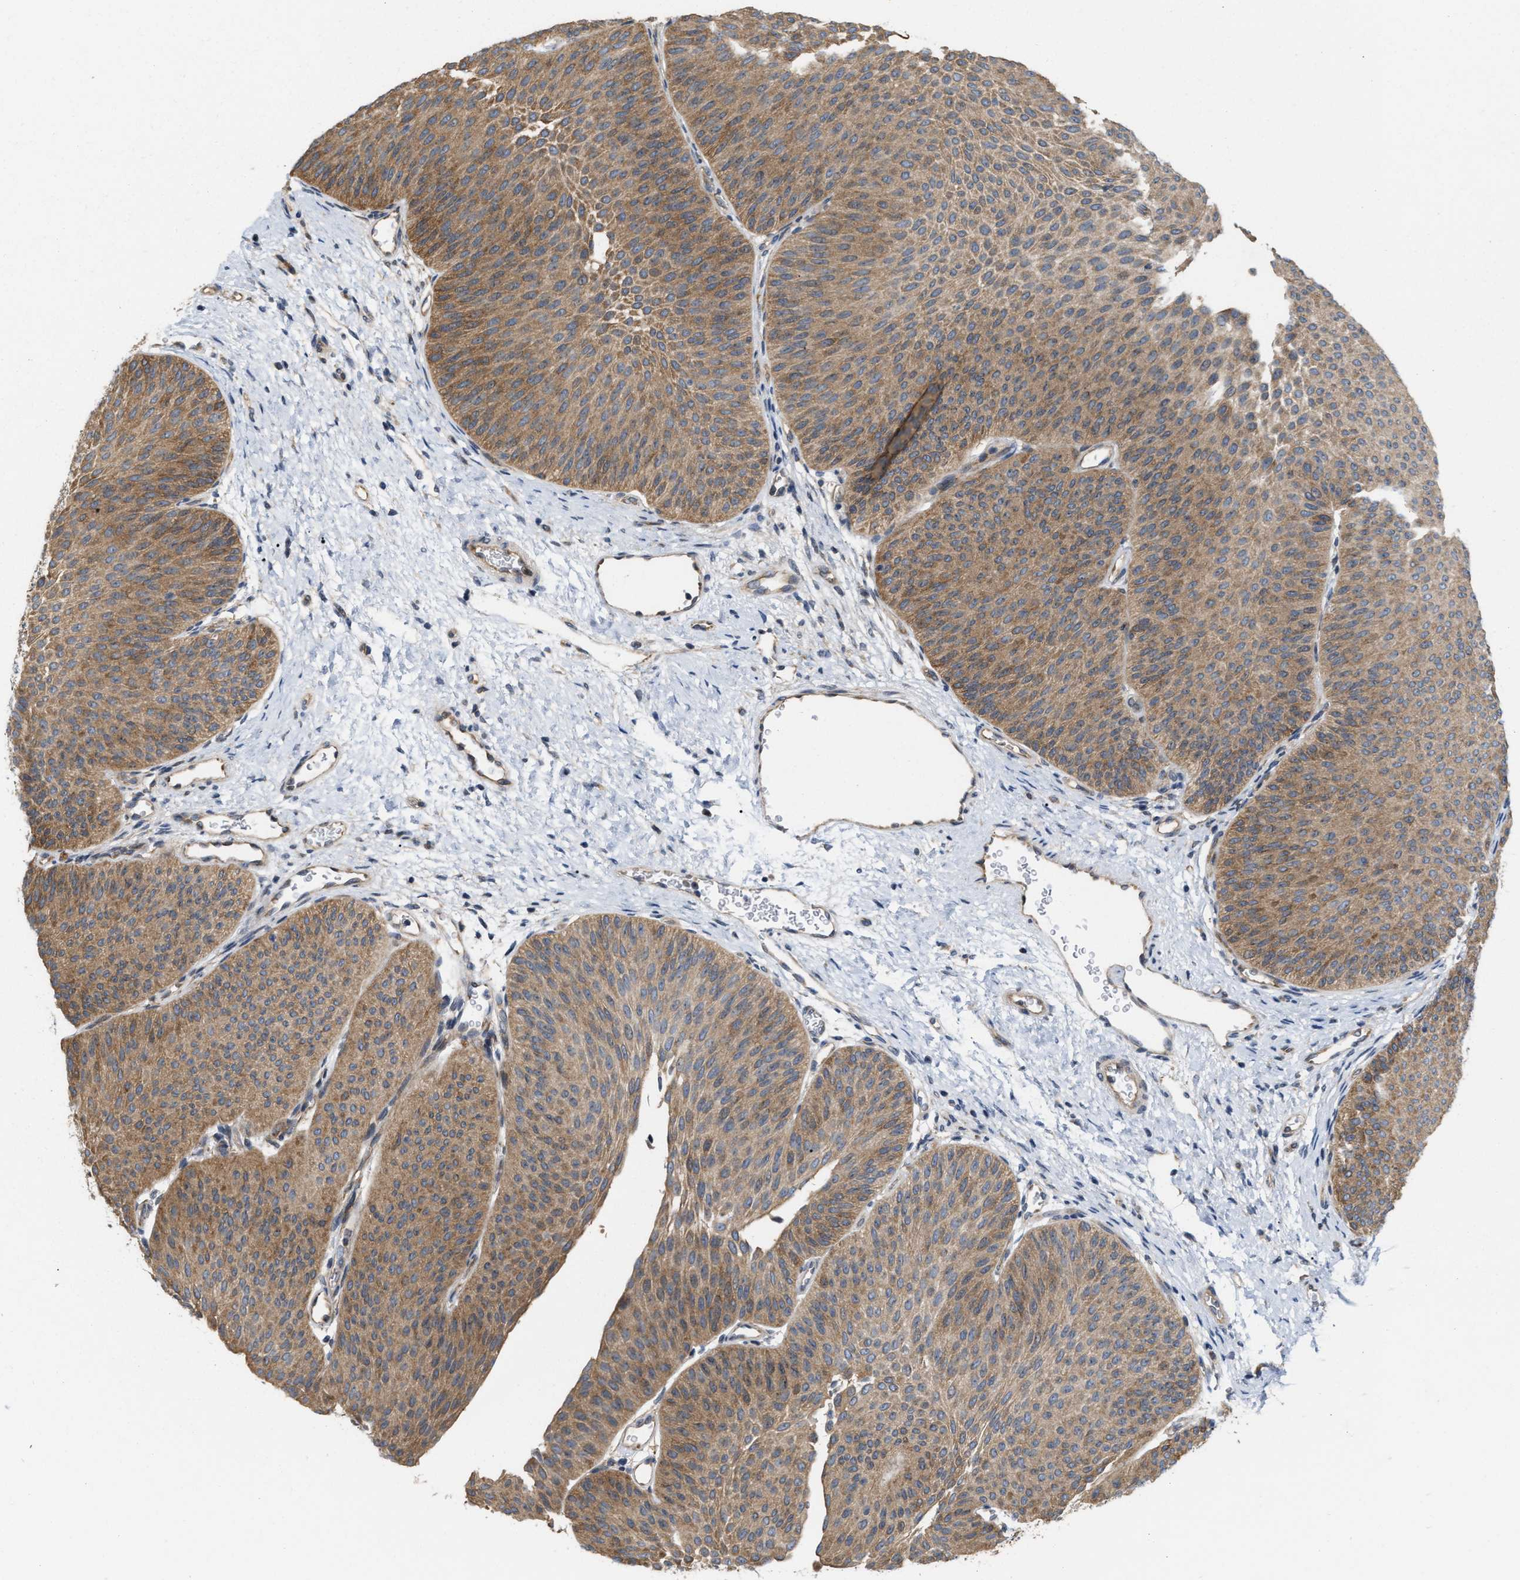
{"staining": {"intensity": "moderate", "quantity": ">75%", "location": "cytoplasmic/membranous"}, "tissue": "urothelial cancer", "cell_type": "Tumor cells", "image_type": "cancer", "snomed": [{"axis": "morphology", "description": "Urothelial carcinoma, Low grade"}, {"axis": "topography", "description": "Urinary bladder"}], "caption": "Urothelial cancer stained for a protein demonstrates moderate cytoplasmic/membranous positivity in tumor cells.", "gene": "CSNK1A1", "patient": {"sex": "female", "age": 60}}